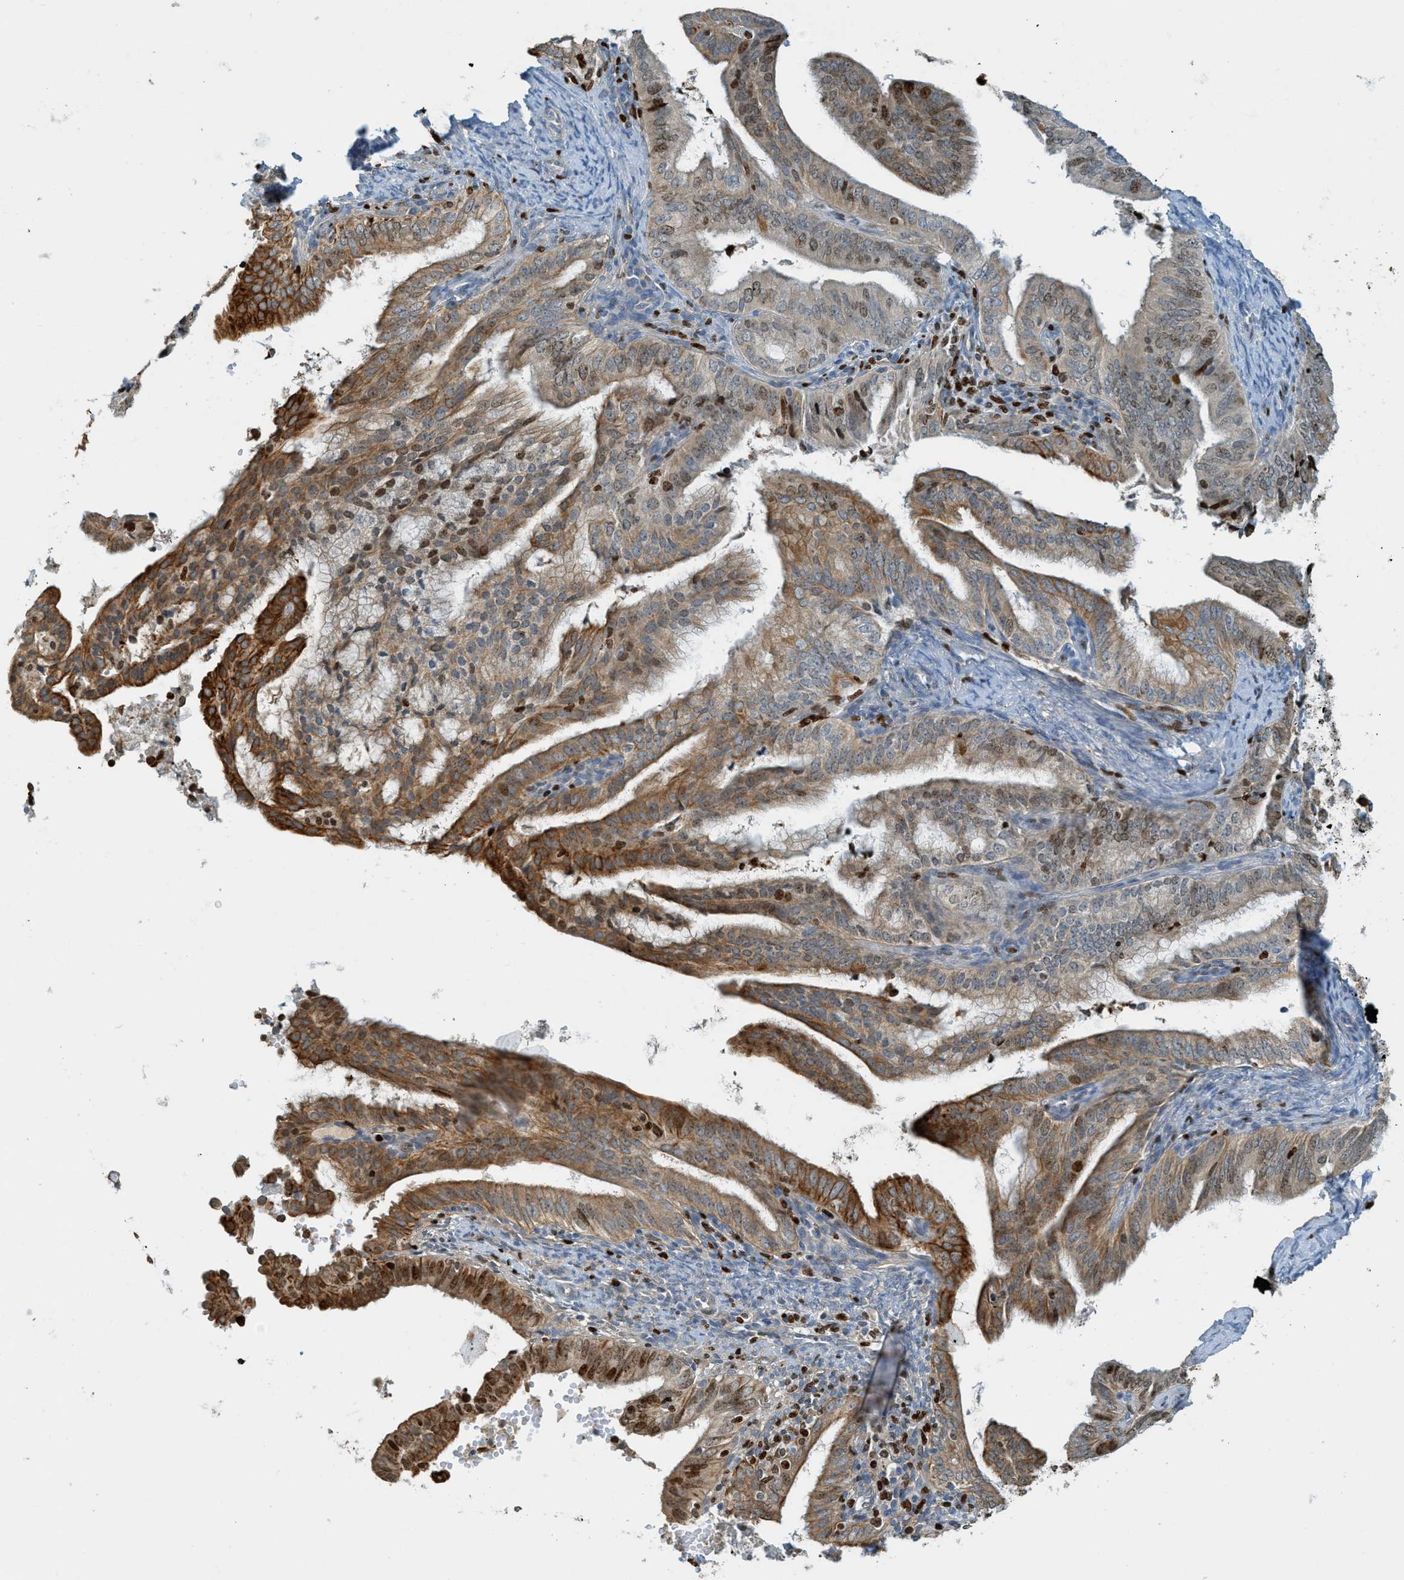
{"staining": {"intensity": "moderate", "quantity": ">75%", "location": "cytoplasmic/membranous,nuclear"}, "tissue": "endometrial cancer", "cell_type": "Tumor cells", "image_type": "cancer", "snomed": [{"axis": "morphology", "description": "Adenocarcinoma, NOS"}, {"axis": "topography", "description": "Endometrium"}], "caption": "Moderate cytoplasmic/membranous and nuclear protein expression is present in approximately >75% of tumor cells in adenocarcinoma (endometrial).", "gene": "SH3D19", "patient": {"sex": "female", "age": 58}}